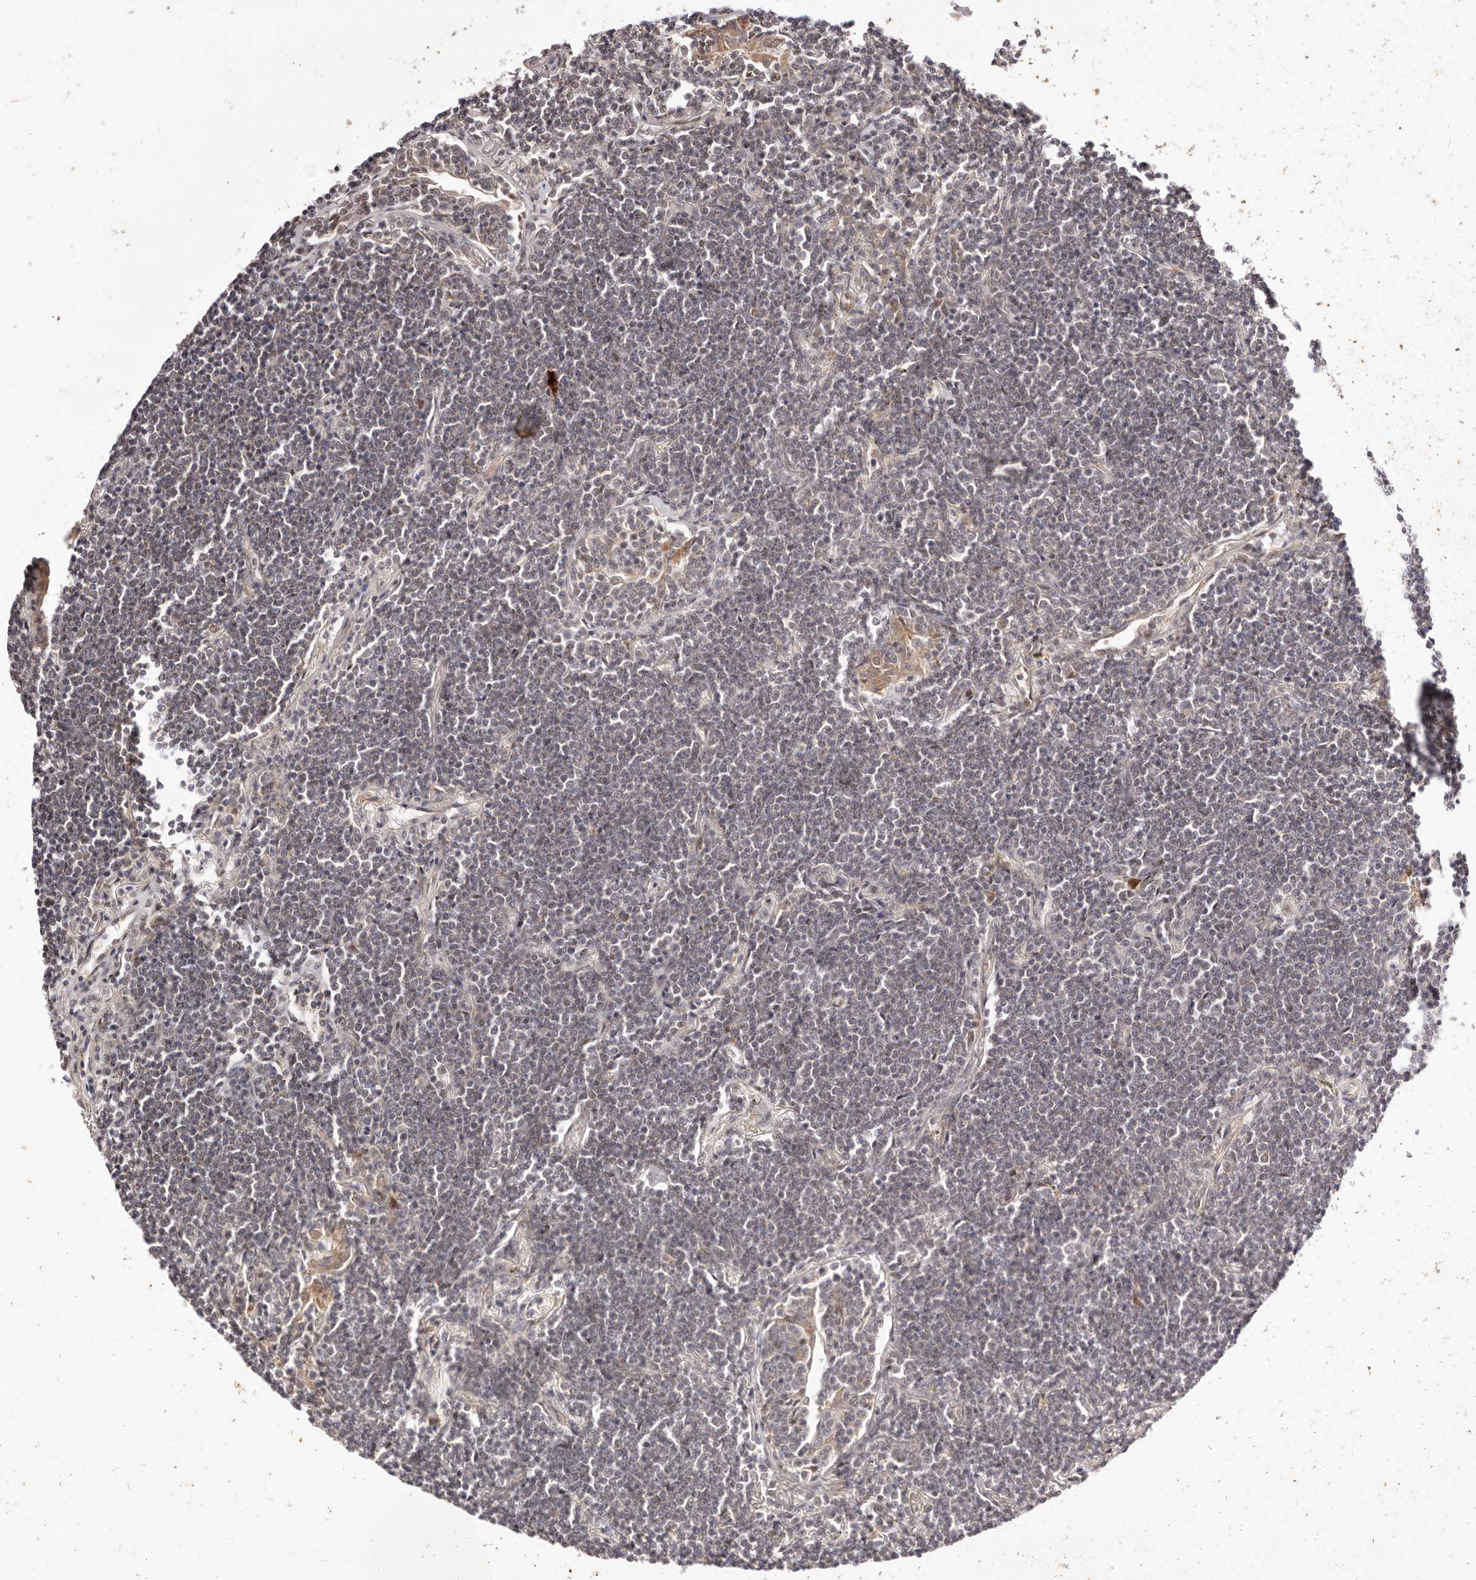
{"staining": {"intensity": "negative", "quantity": "none", "location": "none"}, "tissue": "lymphoma", "cell_type": "Tumor cells", "image_type": "cancer", "snomed": [{"axis": "morphology", "description": "Malignant lymphoma, non-Hodgkin's type, Low grade"}, {"axis": "topography", "description": "Lung"}], "caption": "DAB (3,3'-diaminobenzidine) immunohistochemical staining of lymphoma demonstrates no significant expression in tumor cells. The staining is performed using DAB brown chromogen with nuclei counter-stained in using hematoxylin.", "gene": "WRN", "patient": {"sex": "female", "age": 71}}